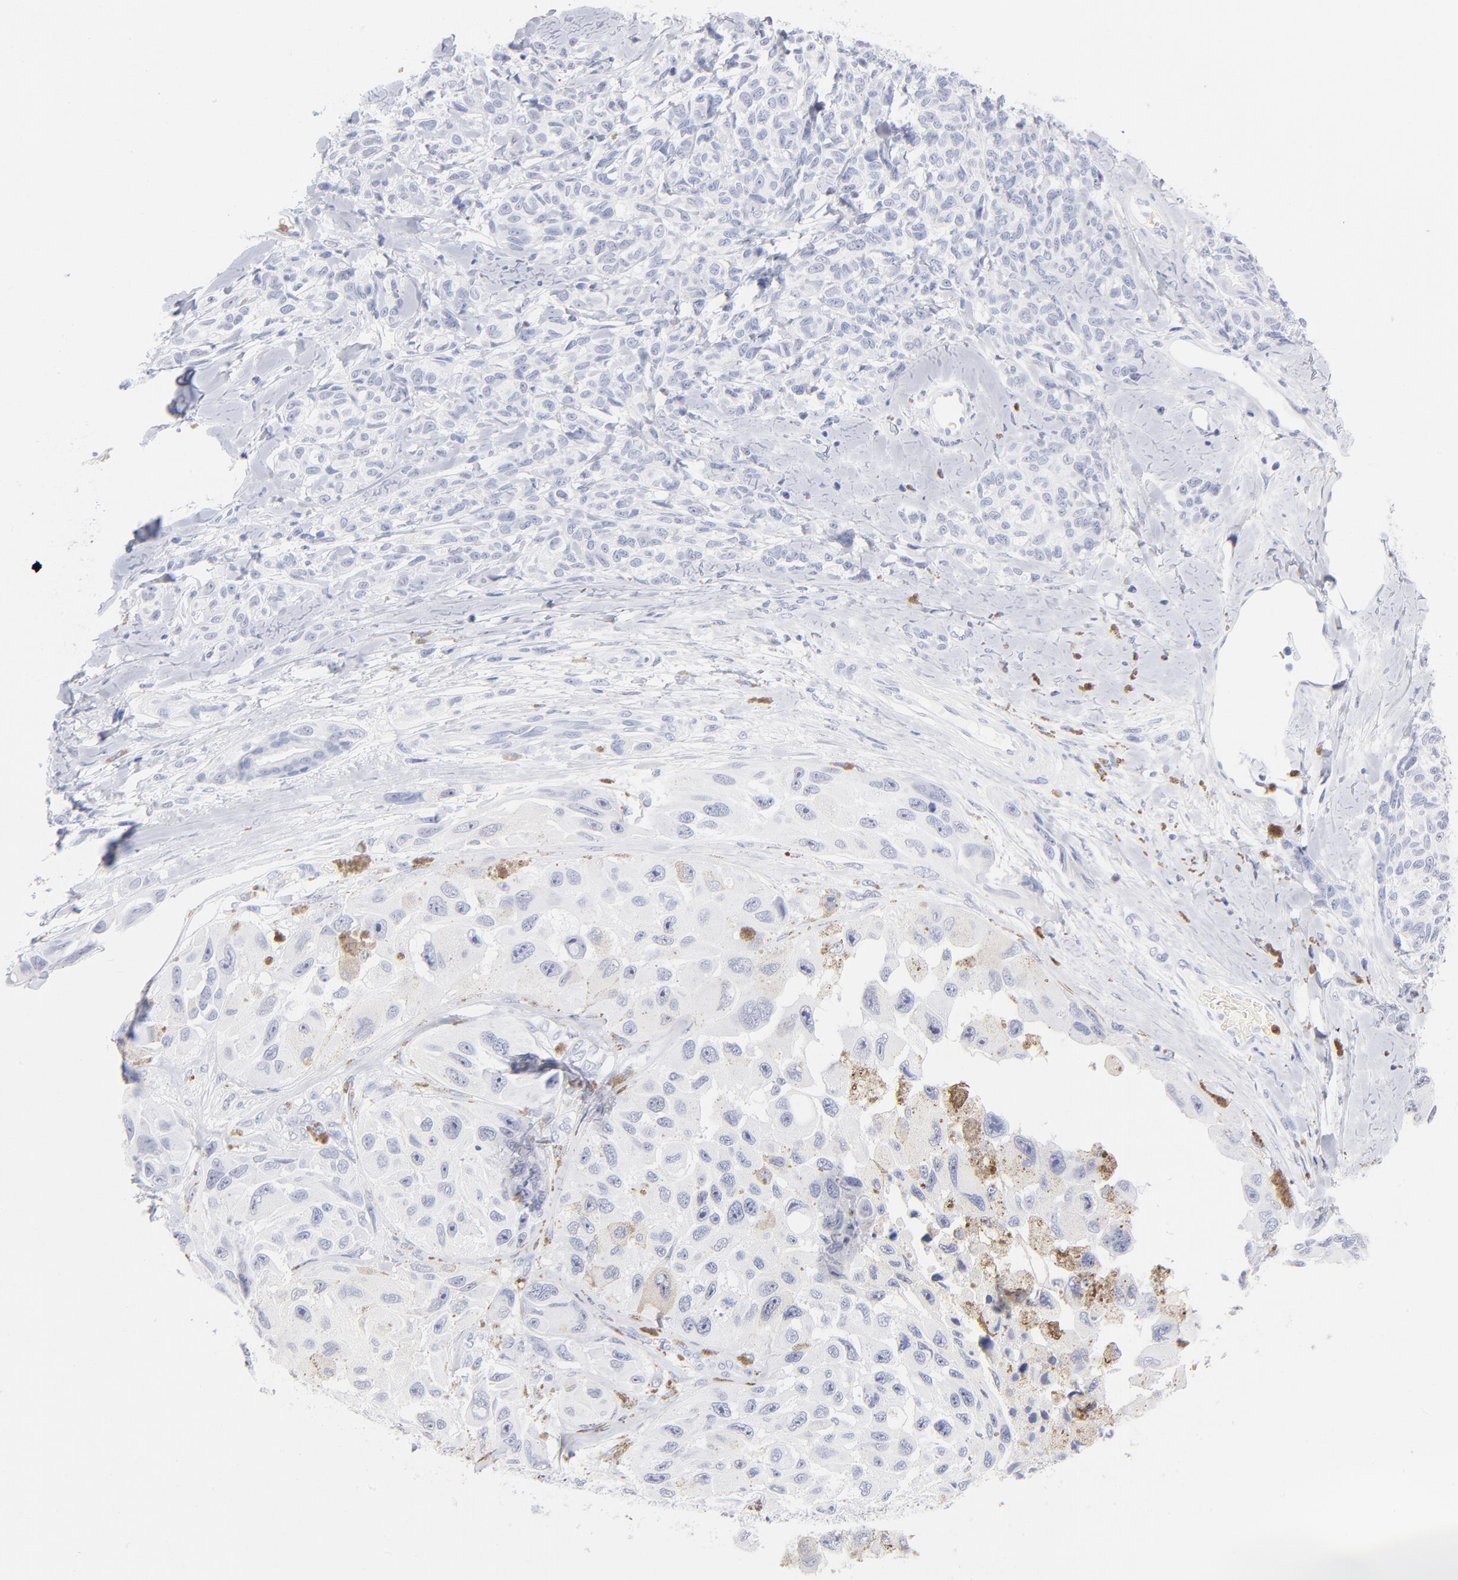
{"staining": {"intensity": "negative", "quantity": "none", "location": "none"}, "tissue": "melanoma", "cell_type": "Tumor cells", "image_type": "cancer", "snomed": [{"axis": "morphology", "description": "Malignant melanoma, NOS"}, {"axis": "topography", "description": "Skin"}], "caption": "Tumor cells are negative for protein expression in human melanoma.", "gene": "ARG1", "patient": {"sex": "female", "age": 73}}